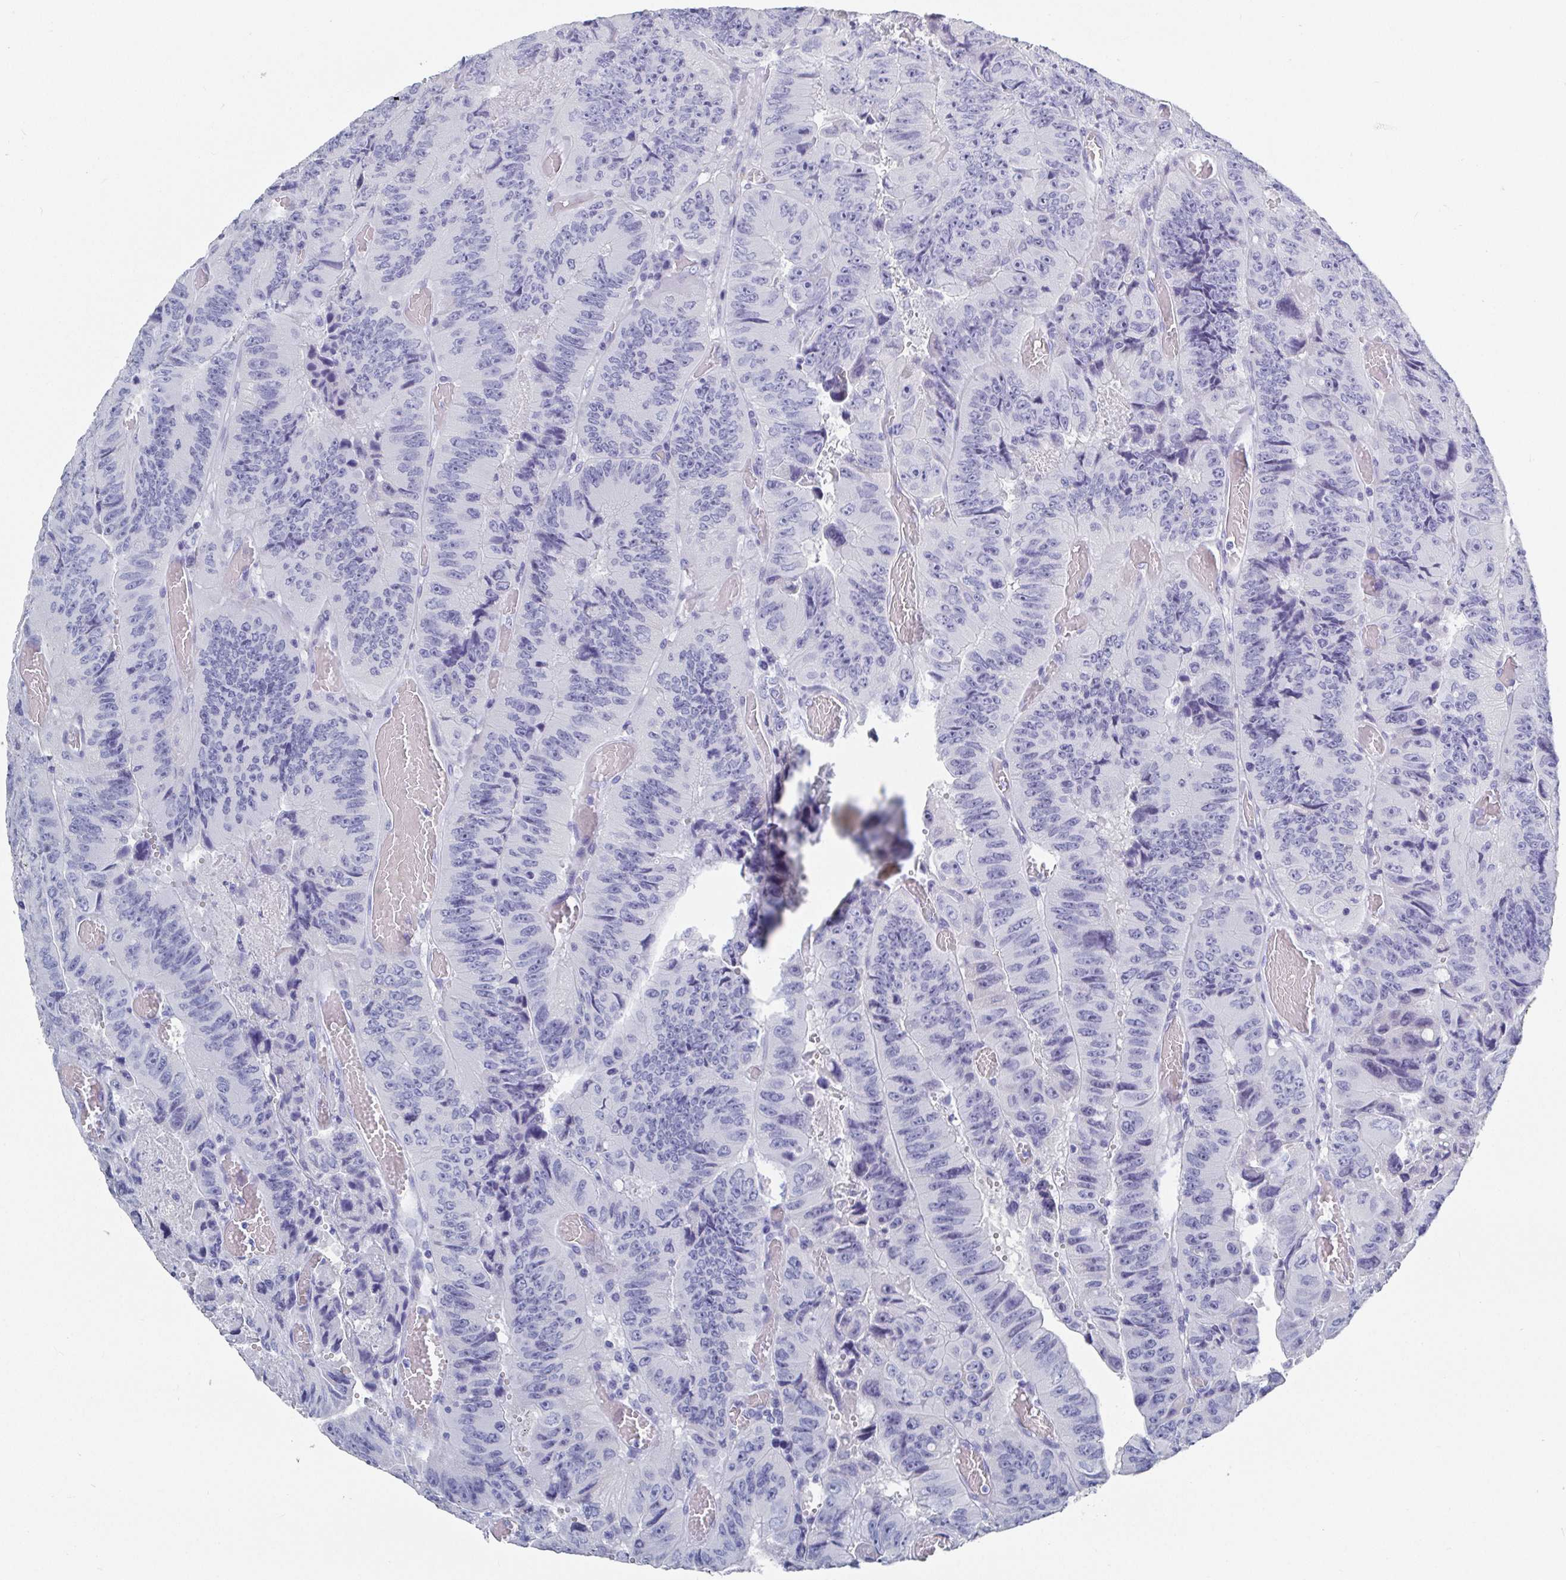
{"staining": {"intensity": "negative", "quantity": "none", "location": "none"}, "tissue": "colorectal cancer", "cell_type": "Tumor cells", "image_type": "cancer", "snomed": [{"axis": "morphology", "description": "Adenocarcinoma, NOS"}, {"axis": "topography", "description": "Colon"}], "caption": "This is an IHC micrograph of colorectal adenocarcinoma. There is no staining in tumor cells.", "gene": "GRIA1", "patient": {"sex": "female", "age": 84}}